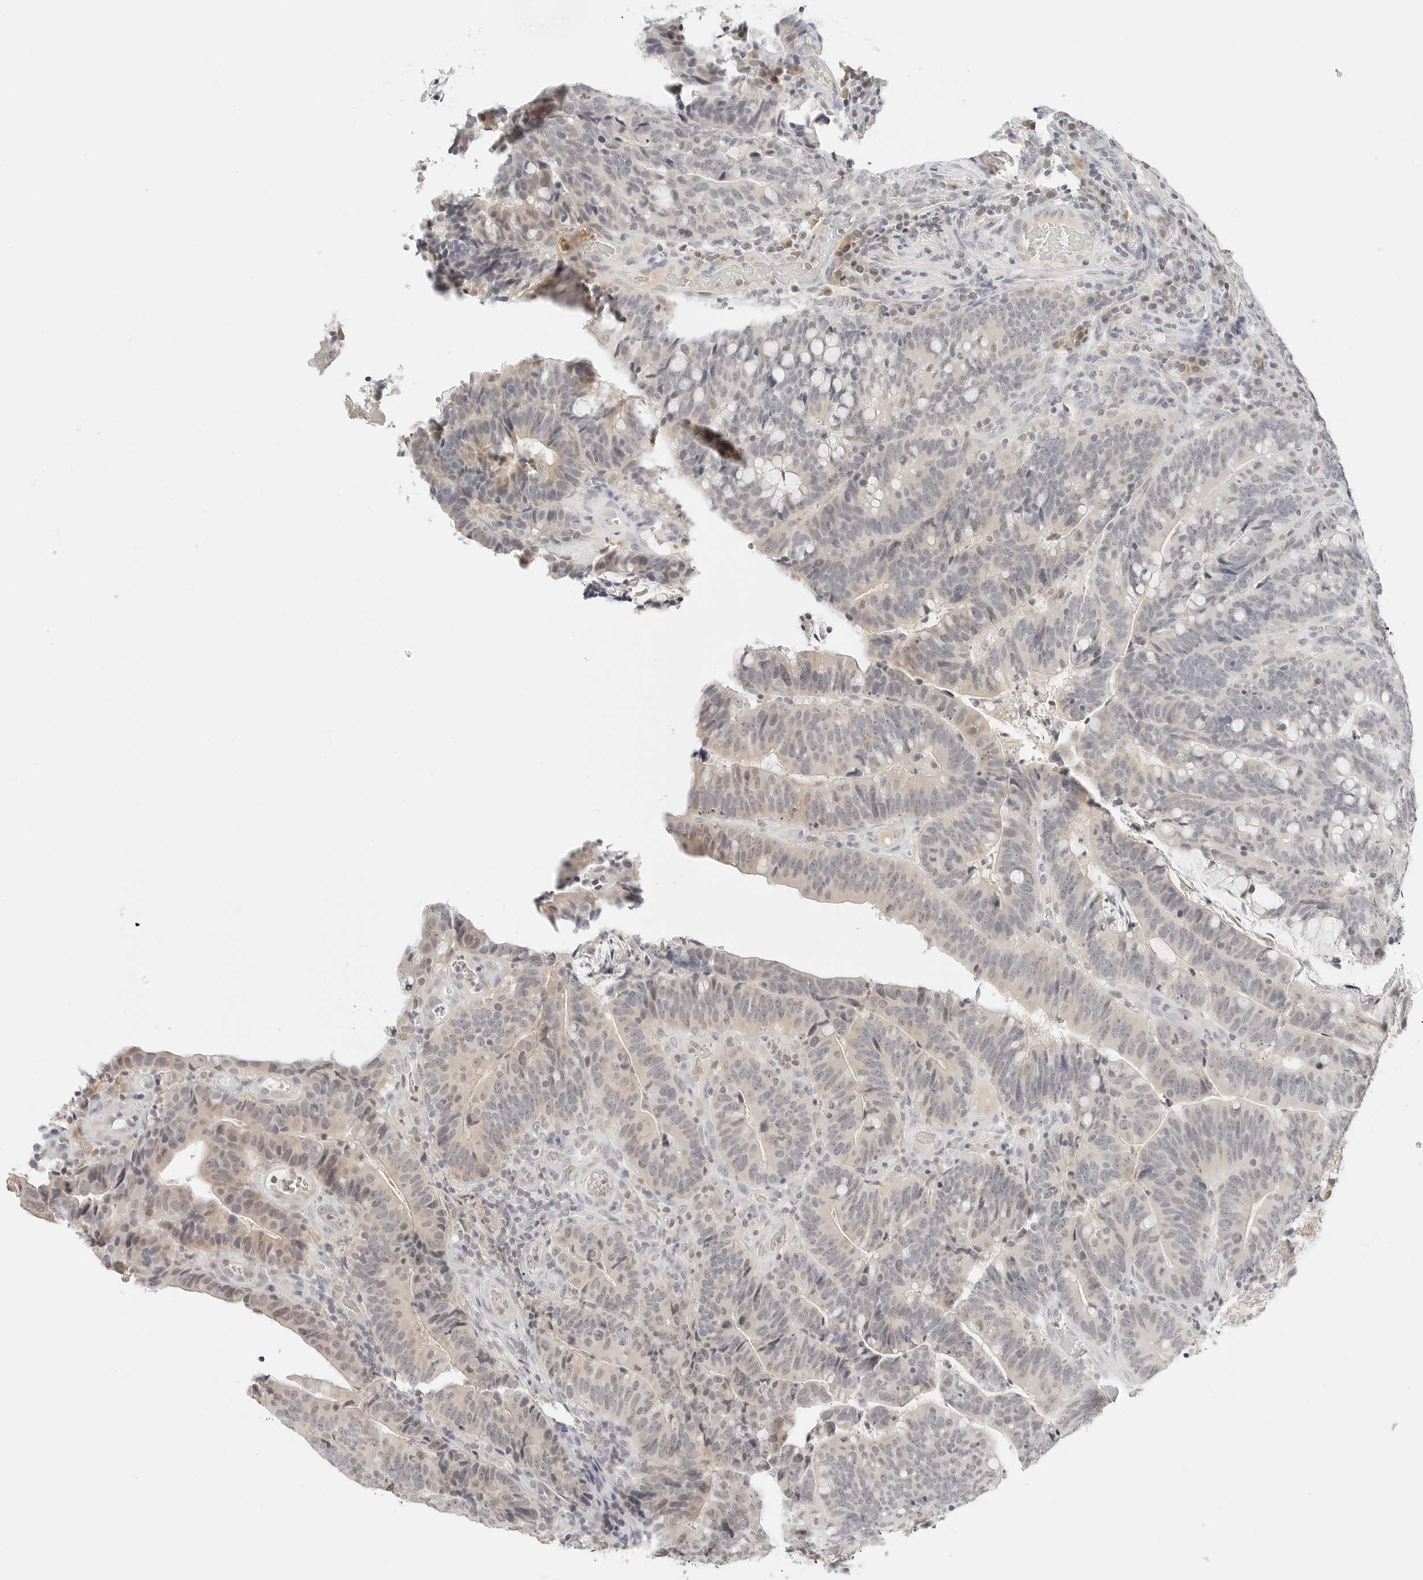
{"staining": {"intensity": "negative", "quantity": "none", "location": "none"}, "tissue": "colorectal cancer", "cell_type": "Tumor cells", "image_type": "cancer", "snomed": [{"axis": "morphology", "description": "Adenocarcinoma, NOS"}, {"axis": "topography", "description": "Colon"}], "caption": "This is a image of immunohistochemistry staining of colorectal cancer (adenocarcinoma), which shows no staining in tumor cells.", "gene": "NEO1", "patient": {"sex": "female", "age": 66}}